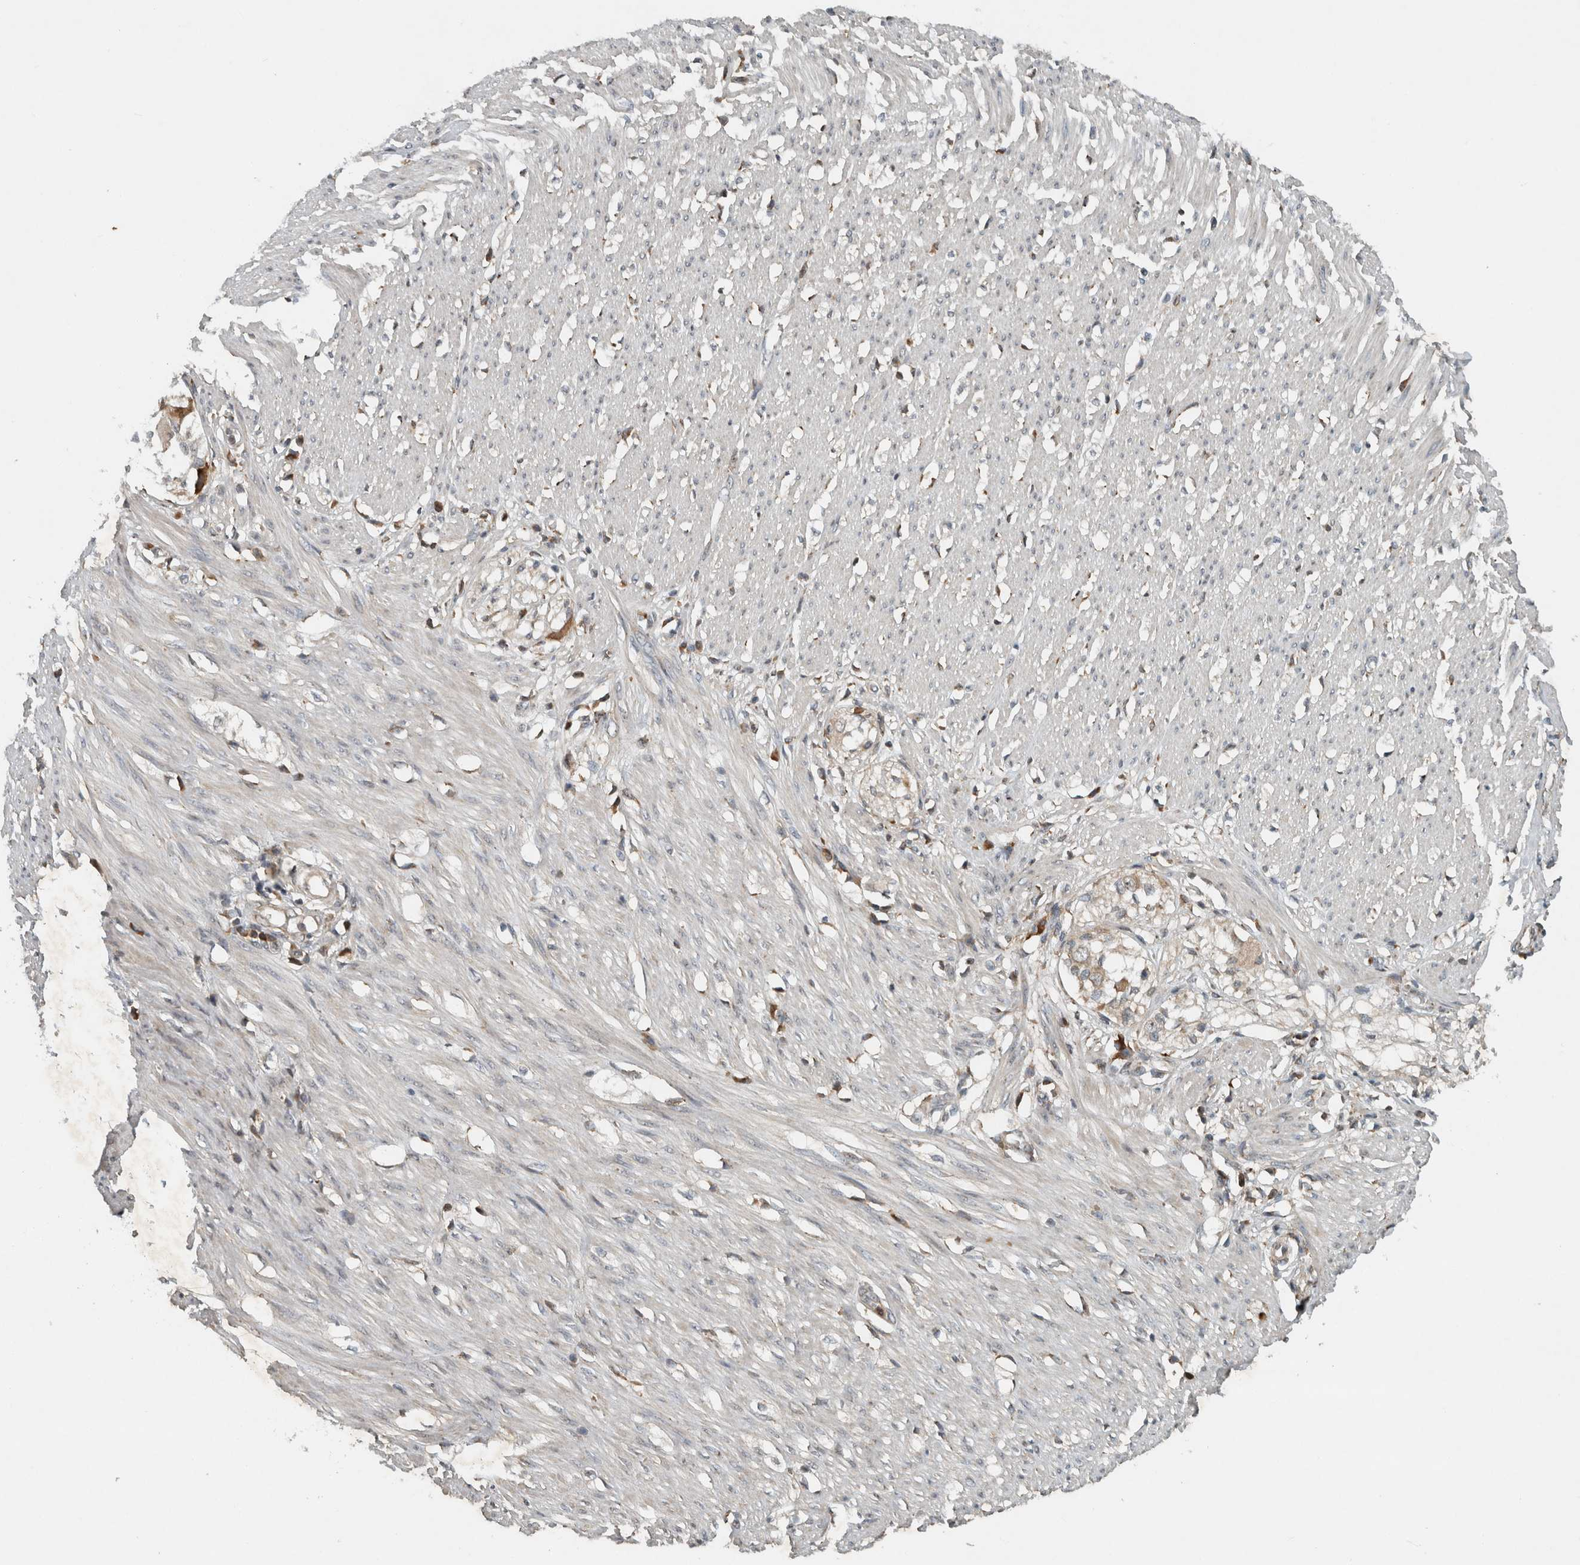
{"staining": {"intensity": "weak", "quantity": "25%-75%", "location": "cytoplasmic/membranous"}, "tissue": "smooth muscle", "cell_type": "Smooth muscle cells", "image_type": "normal", "snomed": [{"axis": "morphology", "description": "Normal tissue, NOS"}, {"axis": "morphology", "description": "Adenocarcinoma, NOS"}, {"axis": "topography", "description": "Colon"}, {"axis": "topography", "description": "Peripheral nerve tissue"}], "caption": "A high-resolution photomicrograph shows immunohistochemistry staining of normal smooth muscle, which demonstrates weak cytoplasmic/membranous positivity in approximately 25%-75% of smooth muscle cells.", "gene": "GPR137B", "patient": {"sex": "male", "age": 14}}